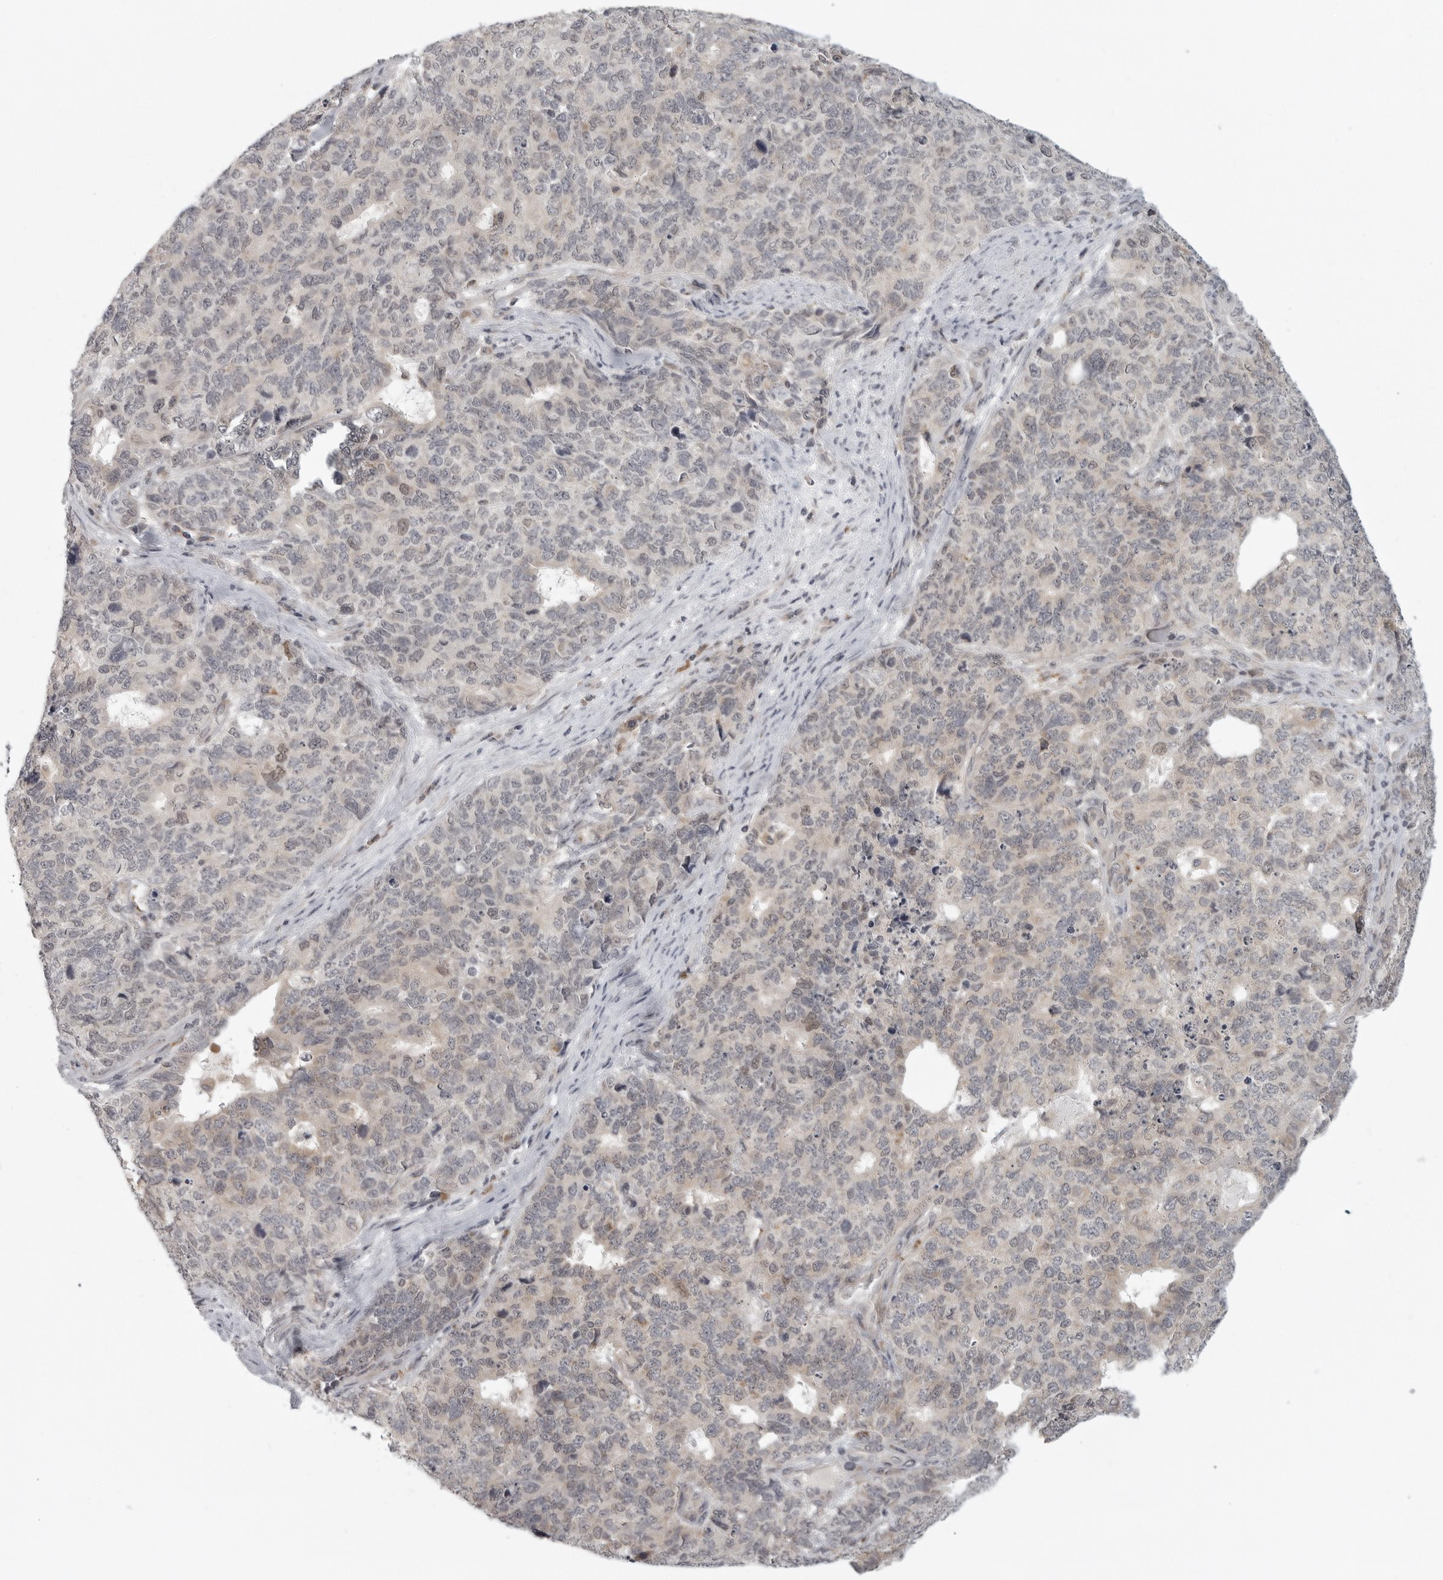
{"staining": {"intensity": "negative", "quantity": "none", "location": "none"}, "tissue": "cervical cancer", "cell_type": "Tumor cells", "image_type": "cancer", "snomed": [{"axis": "morphology", "description": "Squamous cell carcinoma, NOS"}, {"axis": "topography", "description": "Cervix"}], "caption": "The image reveals no staining of tumor cells in cervical squamous cell carcinoma.", "gene": "TUT4", "patient": {"sex": "female", "age": 63}}